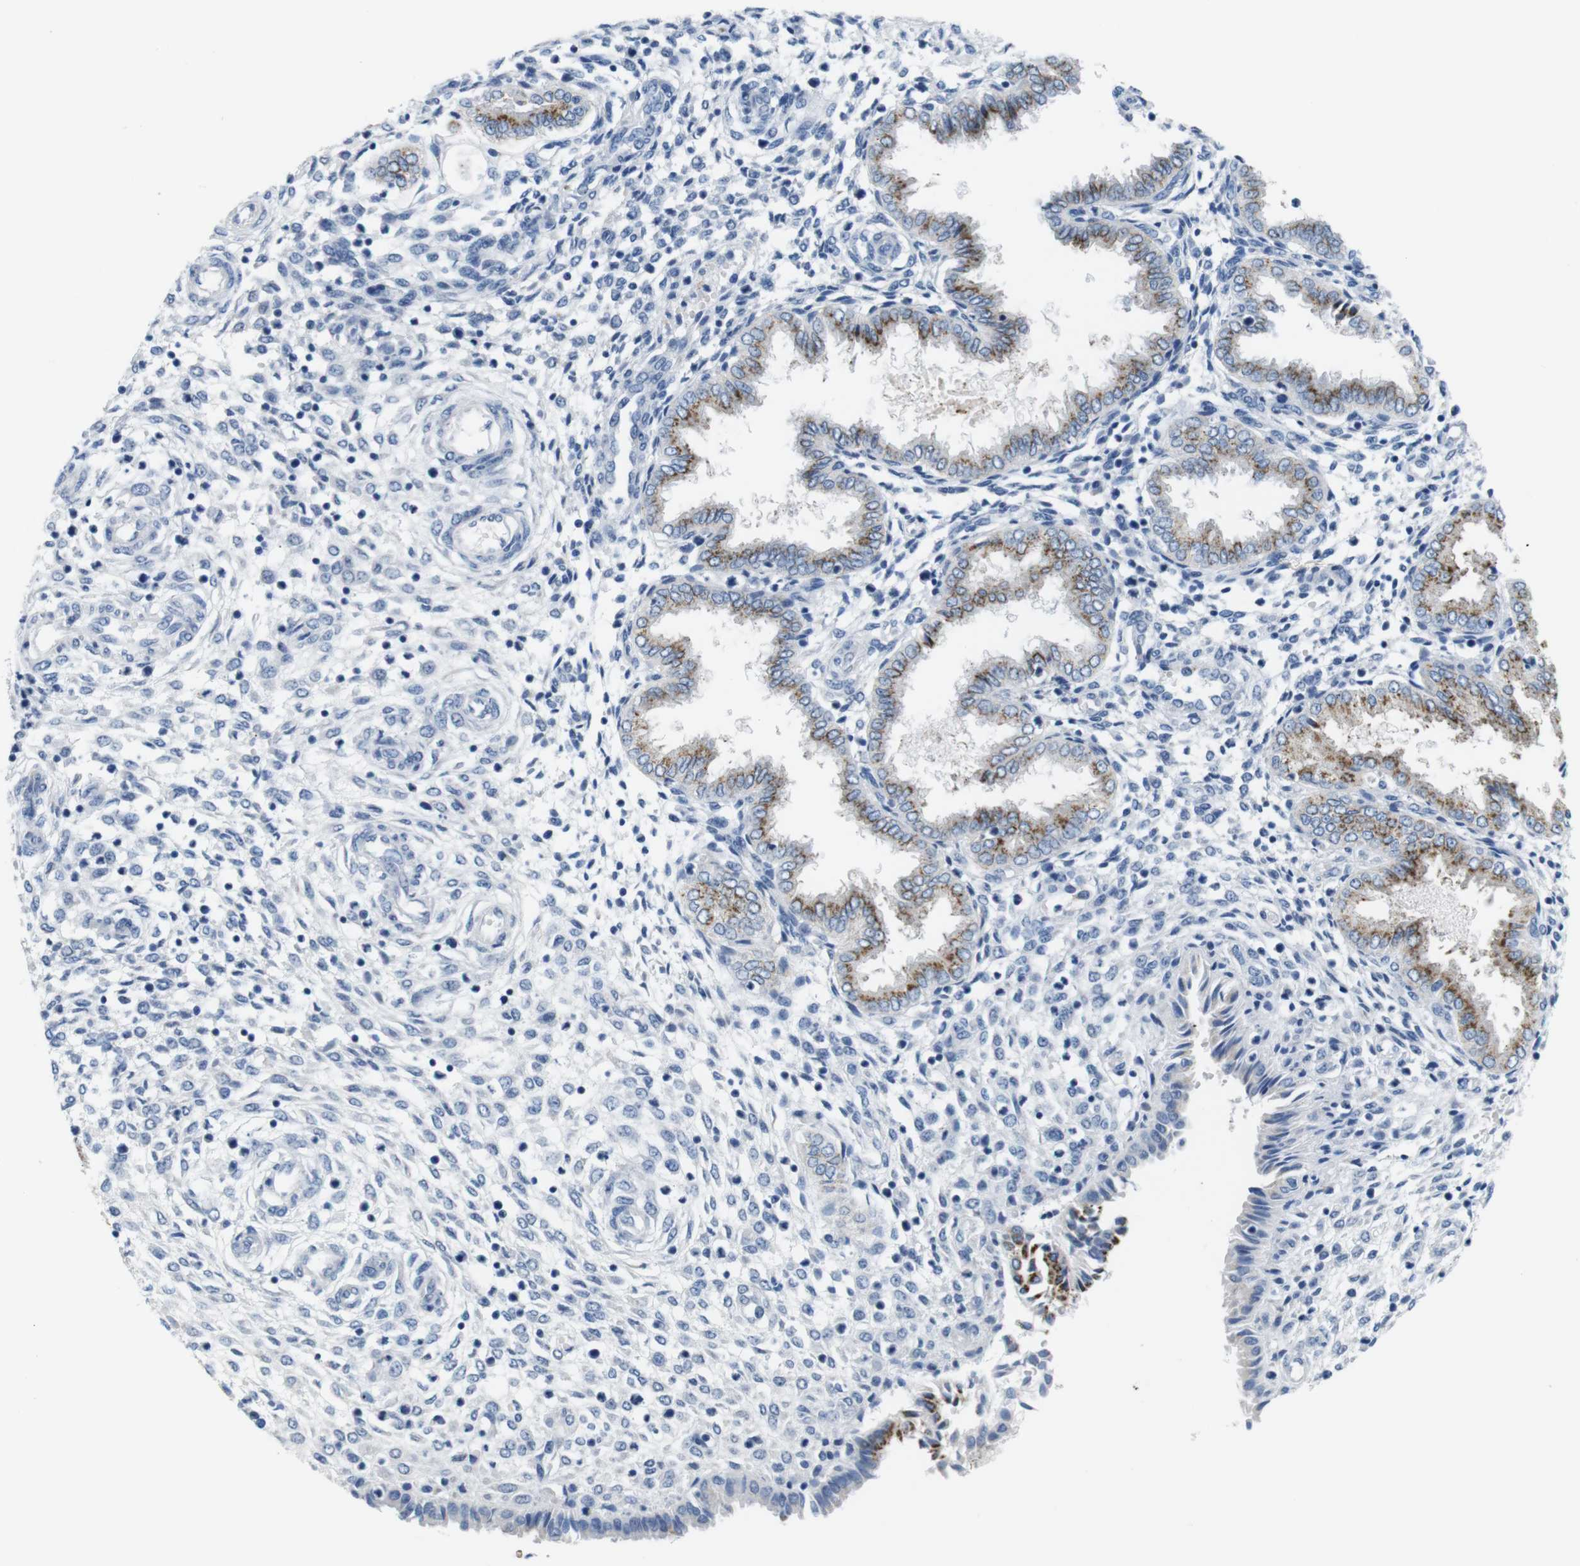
{"staining": {"intensity": "negative", "quantity": "none", "location": "none"}, "tissue": "endometrium", "cell_type": "Cells in endometrial stroma", "image_type": "normal", "snomed": [{"axis": "morphology", "description": "Normal tissue, NOS"}, {"axis": "topography", "description": "Endometrium"}], "caption": "A high-resolution photomicrograph shows immunohistochemistry (IHC) staining of benign endometrium, which demonstrates no significant staining in cells in endometrial stroma.", "gene": "GOLGA2", "patient": {"sex": "female", "age": 33}}